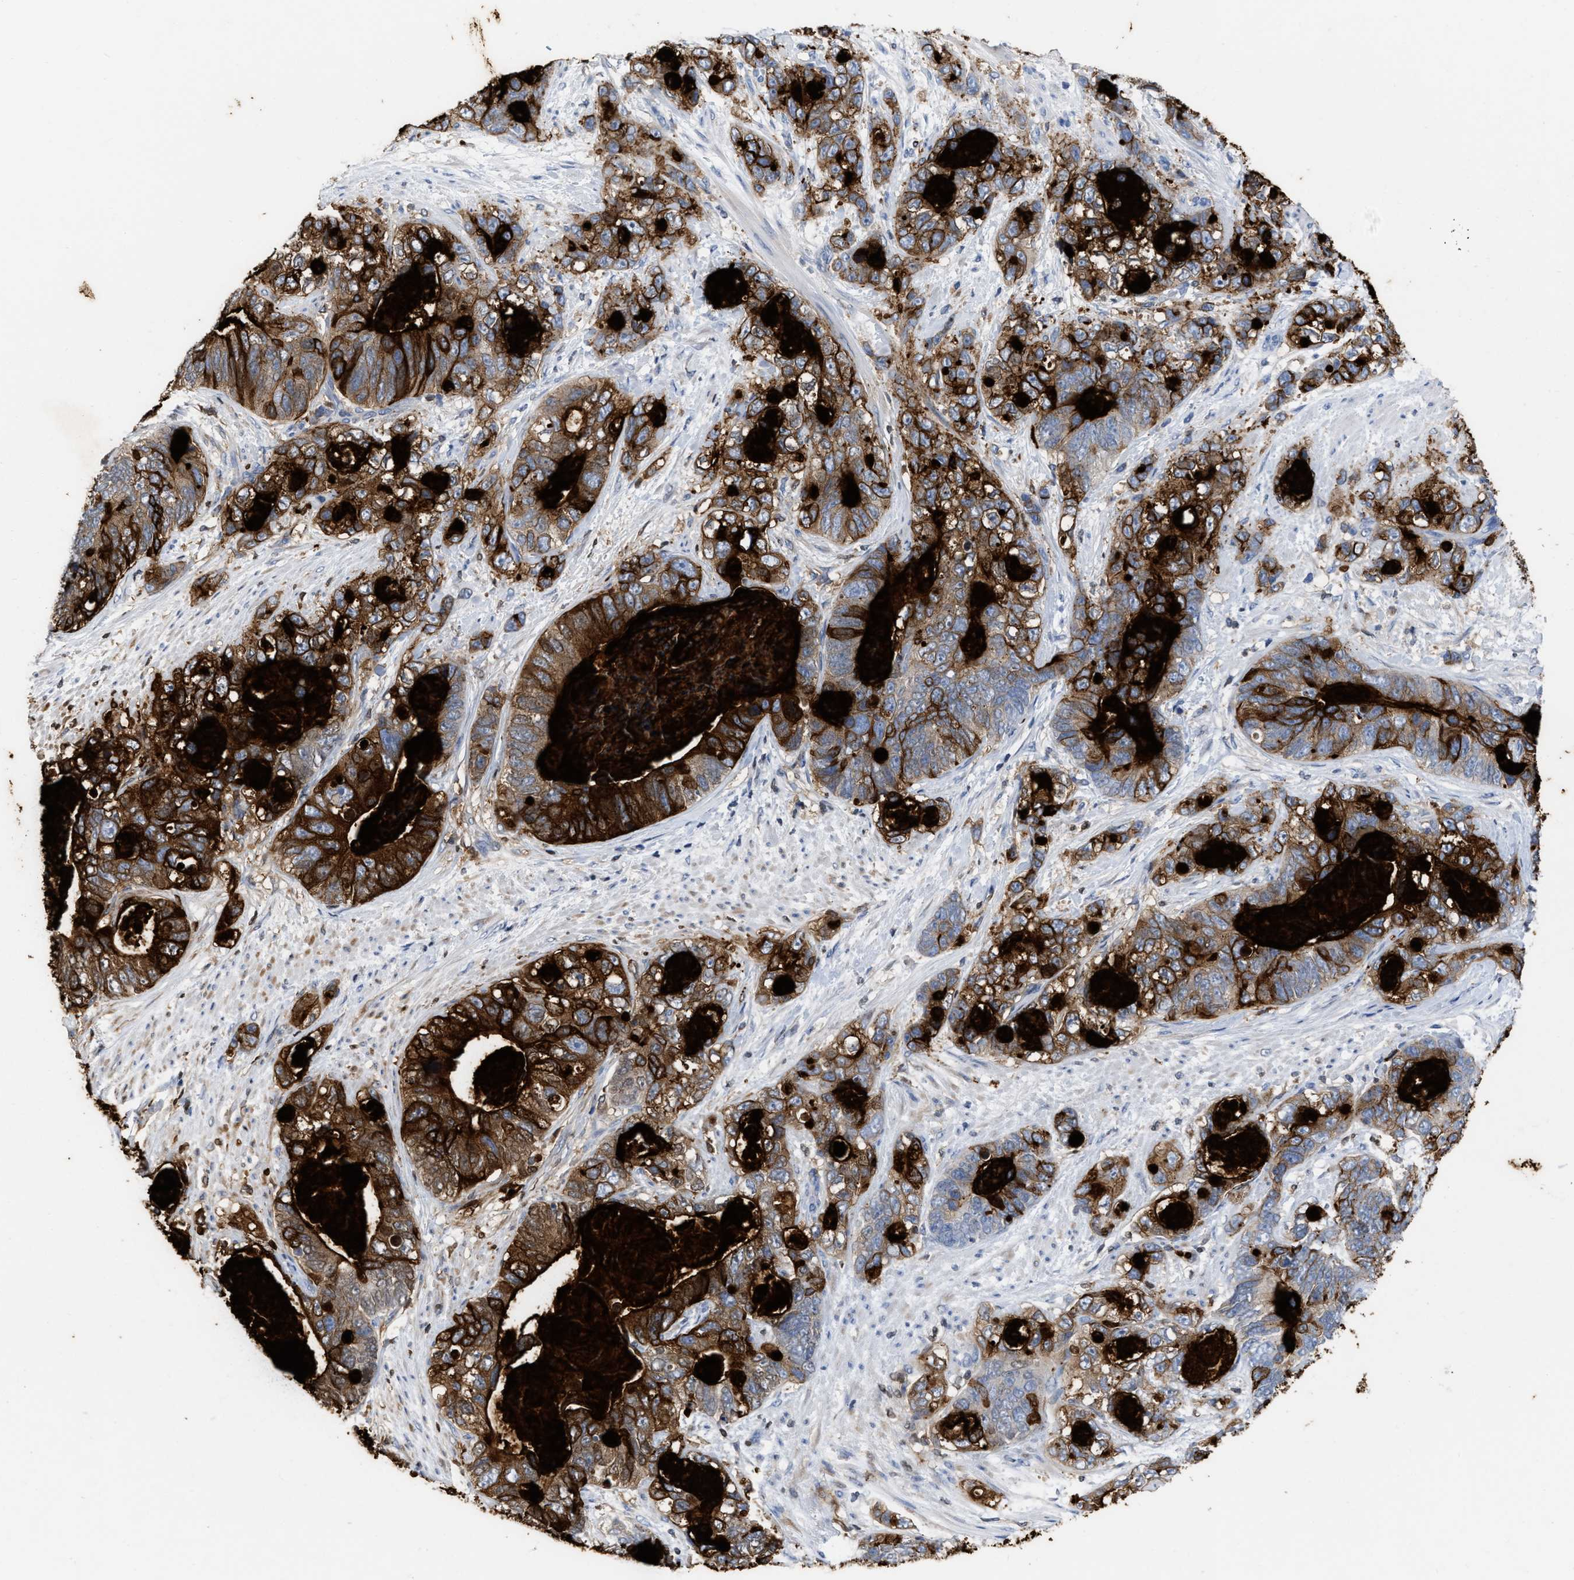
{"staining": {"intensity": "strong", "quantity": ">75%", "location": "cytoplasmic/membranous"}, "tissue": "stomach cancer", "cell_type": "Tumor cells", "image_type": "cancer", "snomed": [{"axis": "morphology", "description": "Normal tissue, NOS"}, {"axis": "morphology", "description": "Adenocarcinoma, NOS"}, {"axis": "topography", "description": "Stomach"}], "caption": "Brown immunohistochemical staining in human adenocarcinoma (stomach) reveals strong cytoplasmic/membranous expression in approximately >75% of tumor cells.", "gene": "CEACAM5", "patient": {"sex": "female", "age": 89}}